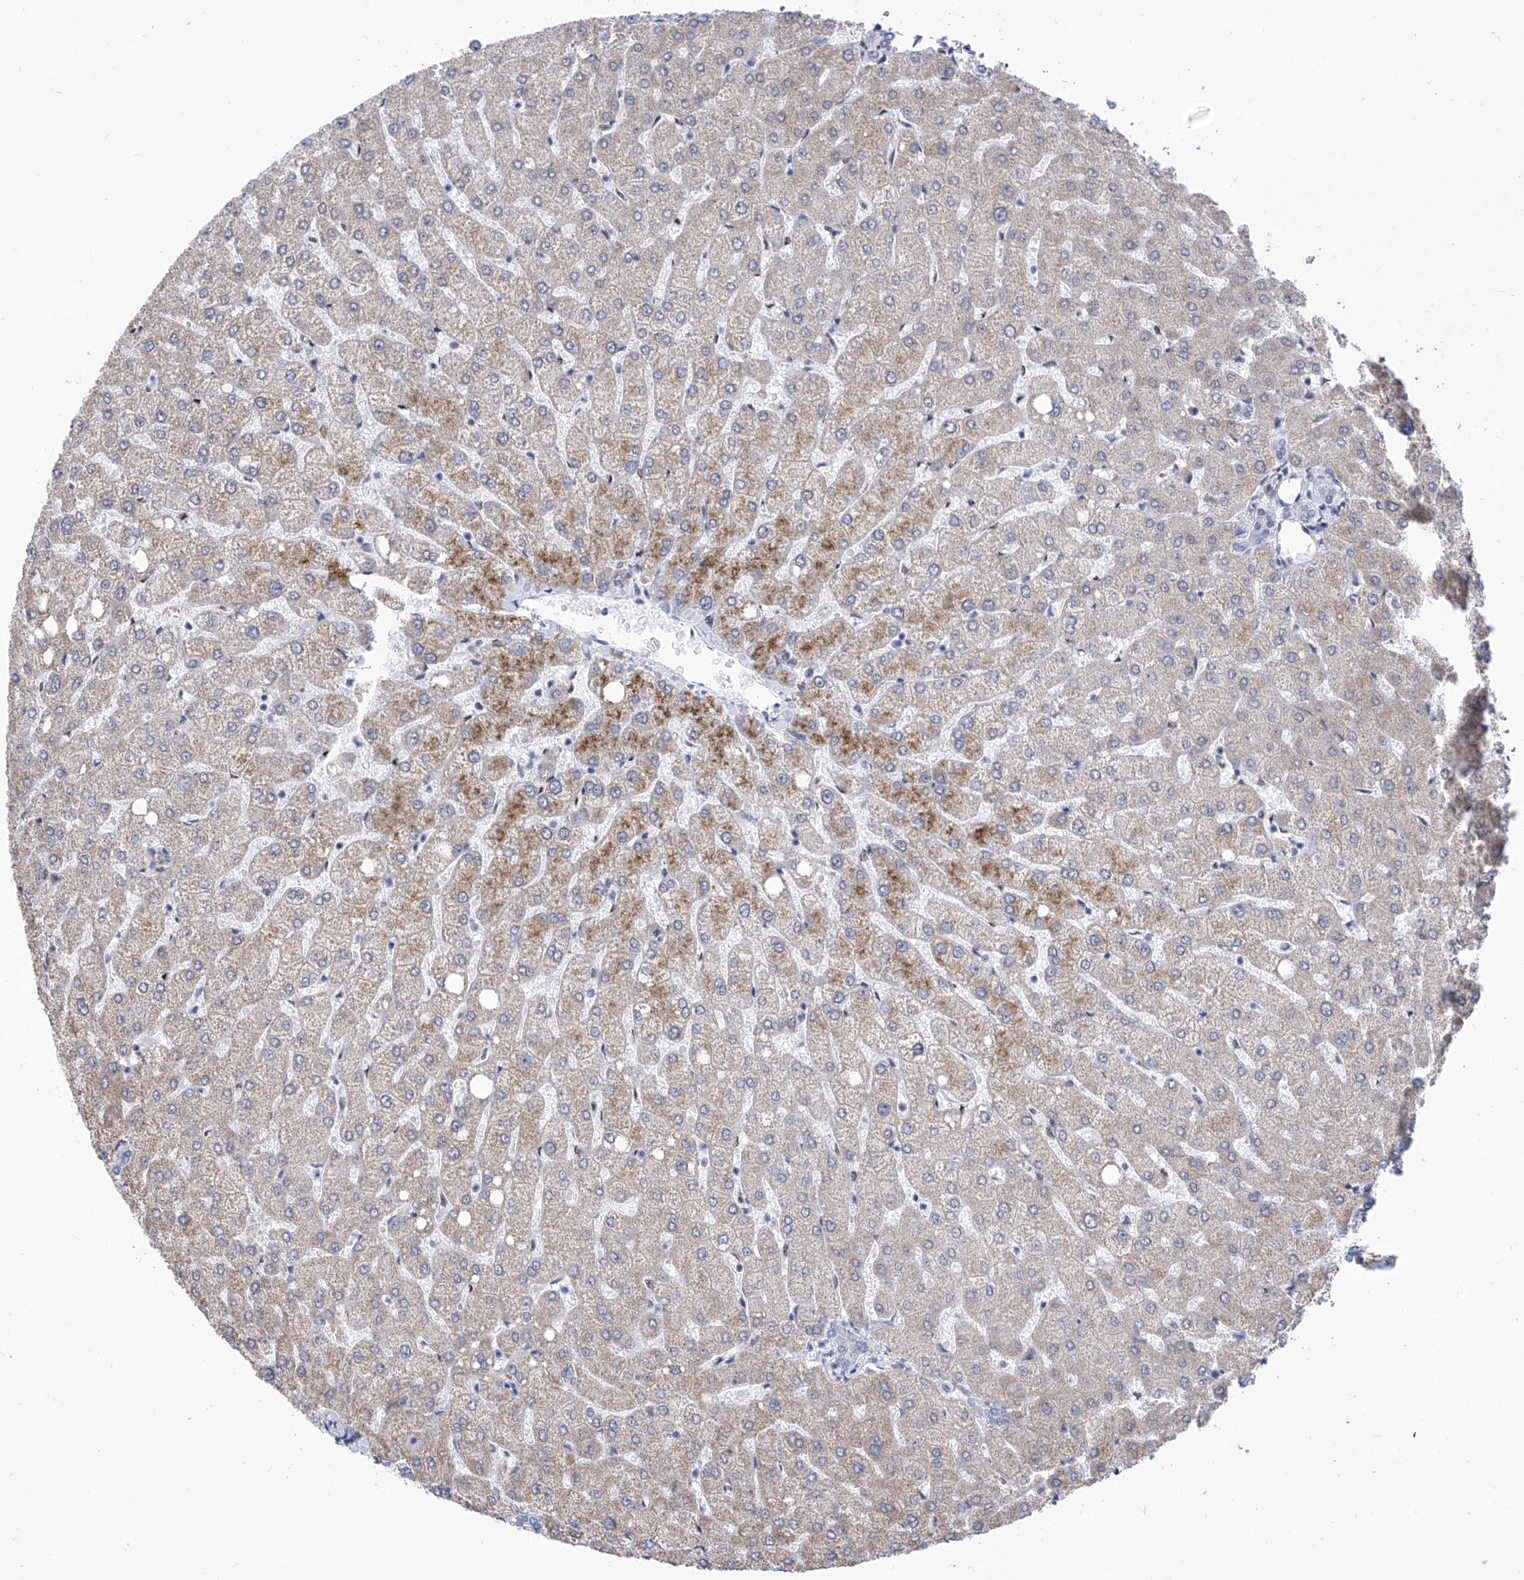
{"staining": {"intensity": "negative", "quantity": "none", "location": "none"}, "tissue": "liver", "cell_type": "Cholangiocytes", "image_type": "normal", "snomed": [{"axis": "morphology", "description": "Normal tissue, NOS"}, {"axis": "topography", "description": "Liver"}], "caption": "An immunohistochemistry image of unremarkable liver is shown. There is no staining in cholangiocytes of liver.", "gene": "SART1", "patient": {"sex": "female", "age": 54}}